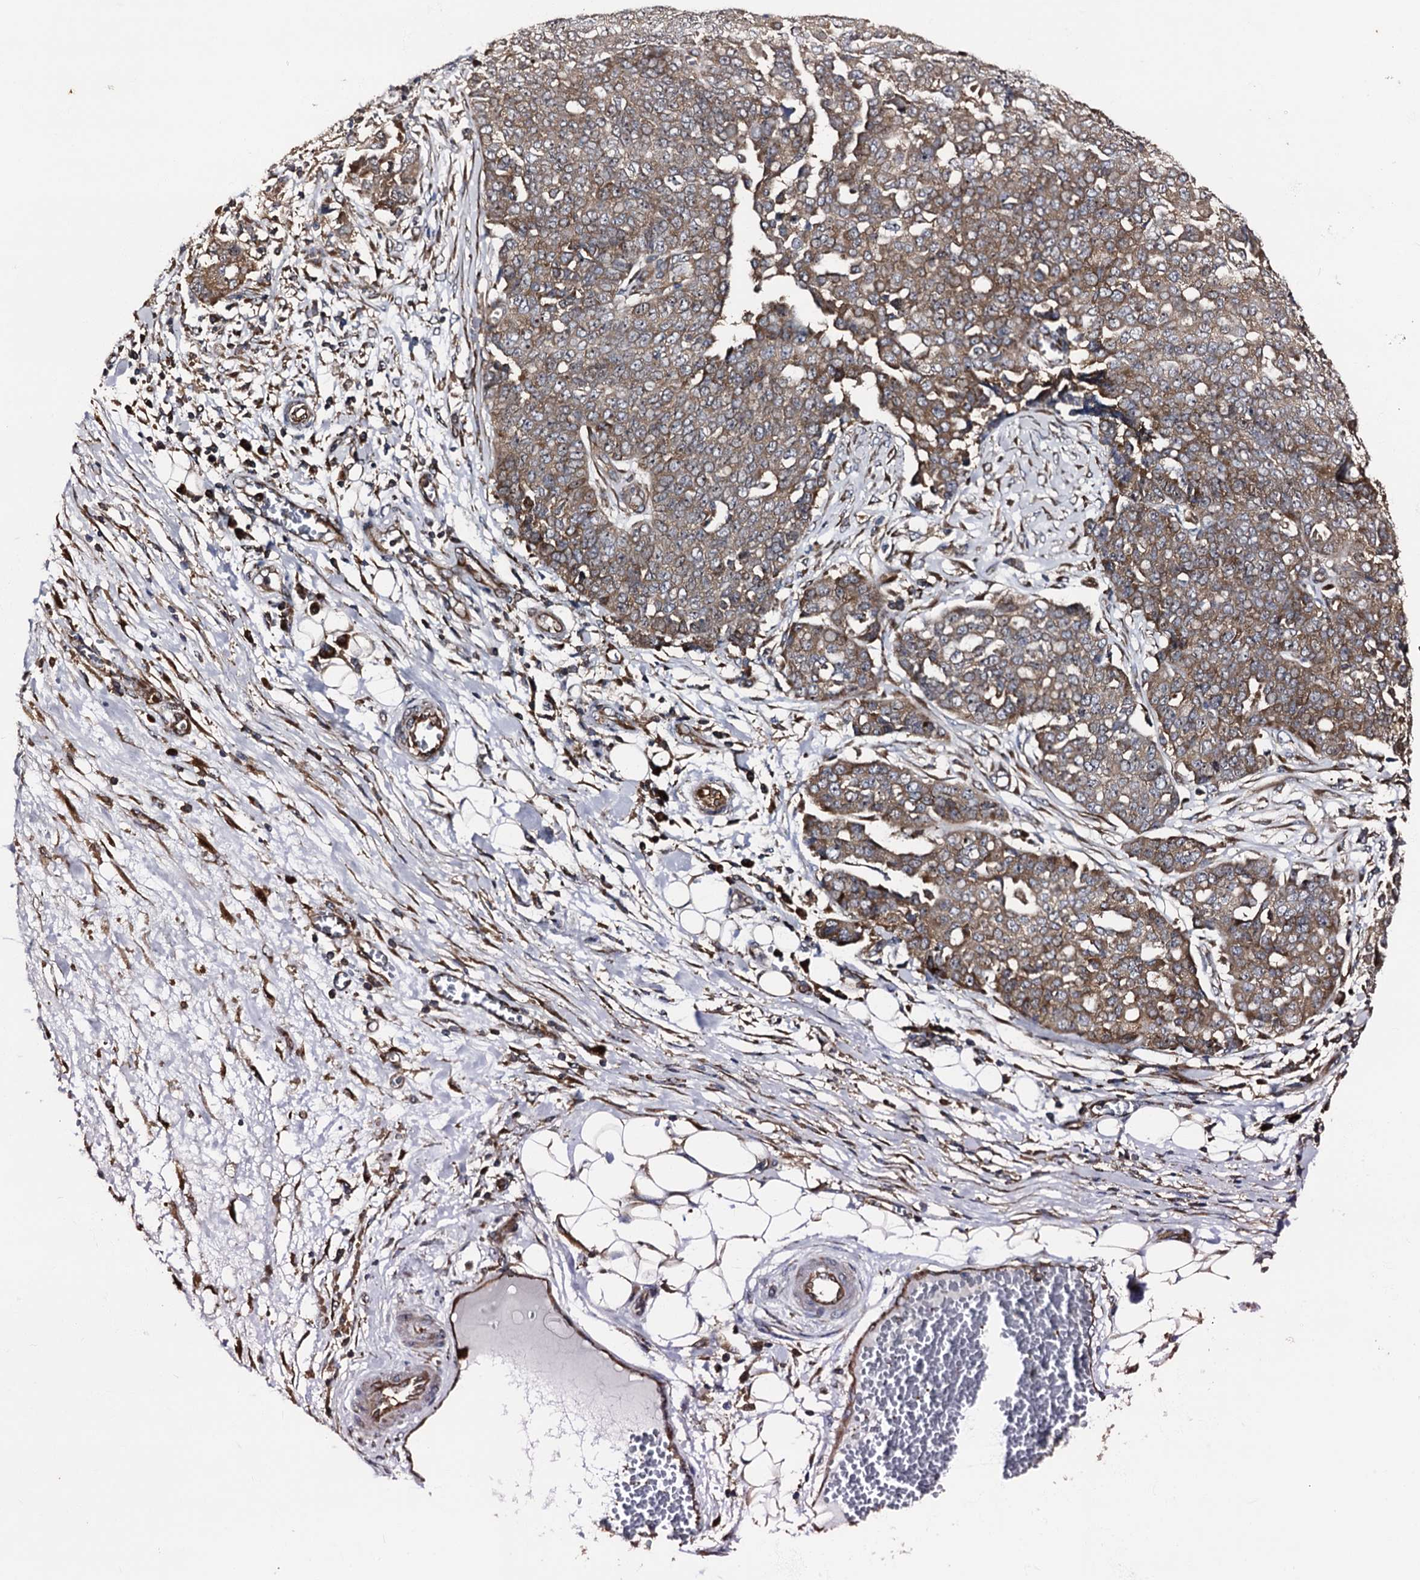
{"staining": {"intensity": "moderate", "quantity": ">75%", "location": "cytoplasmic/membranous"}, "tissue": "ovarian cancer", "cell_type": "Tumor cells", "image_type": "cancer", "snomed": [{"axis": "morphology", "description": "Cystadenocarcinoma, serous, NOS"}, {"axis": "topography", "description": "Soft tissue"}, {"axis": "topography", "description": "Ovary"}], "caption": "IHC histopathology image of human ovarian cancer (serous cystadenocarcinoma) stained for a protein (brown), which reveals medium levels of moderate cytoplasmic/membranous staining in approximately >75% of tumor cells.", "gene": "ATP2C1", "patient": {"sex": "female", "age": 57}}